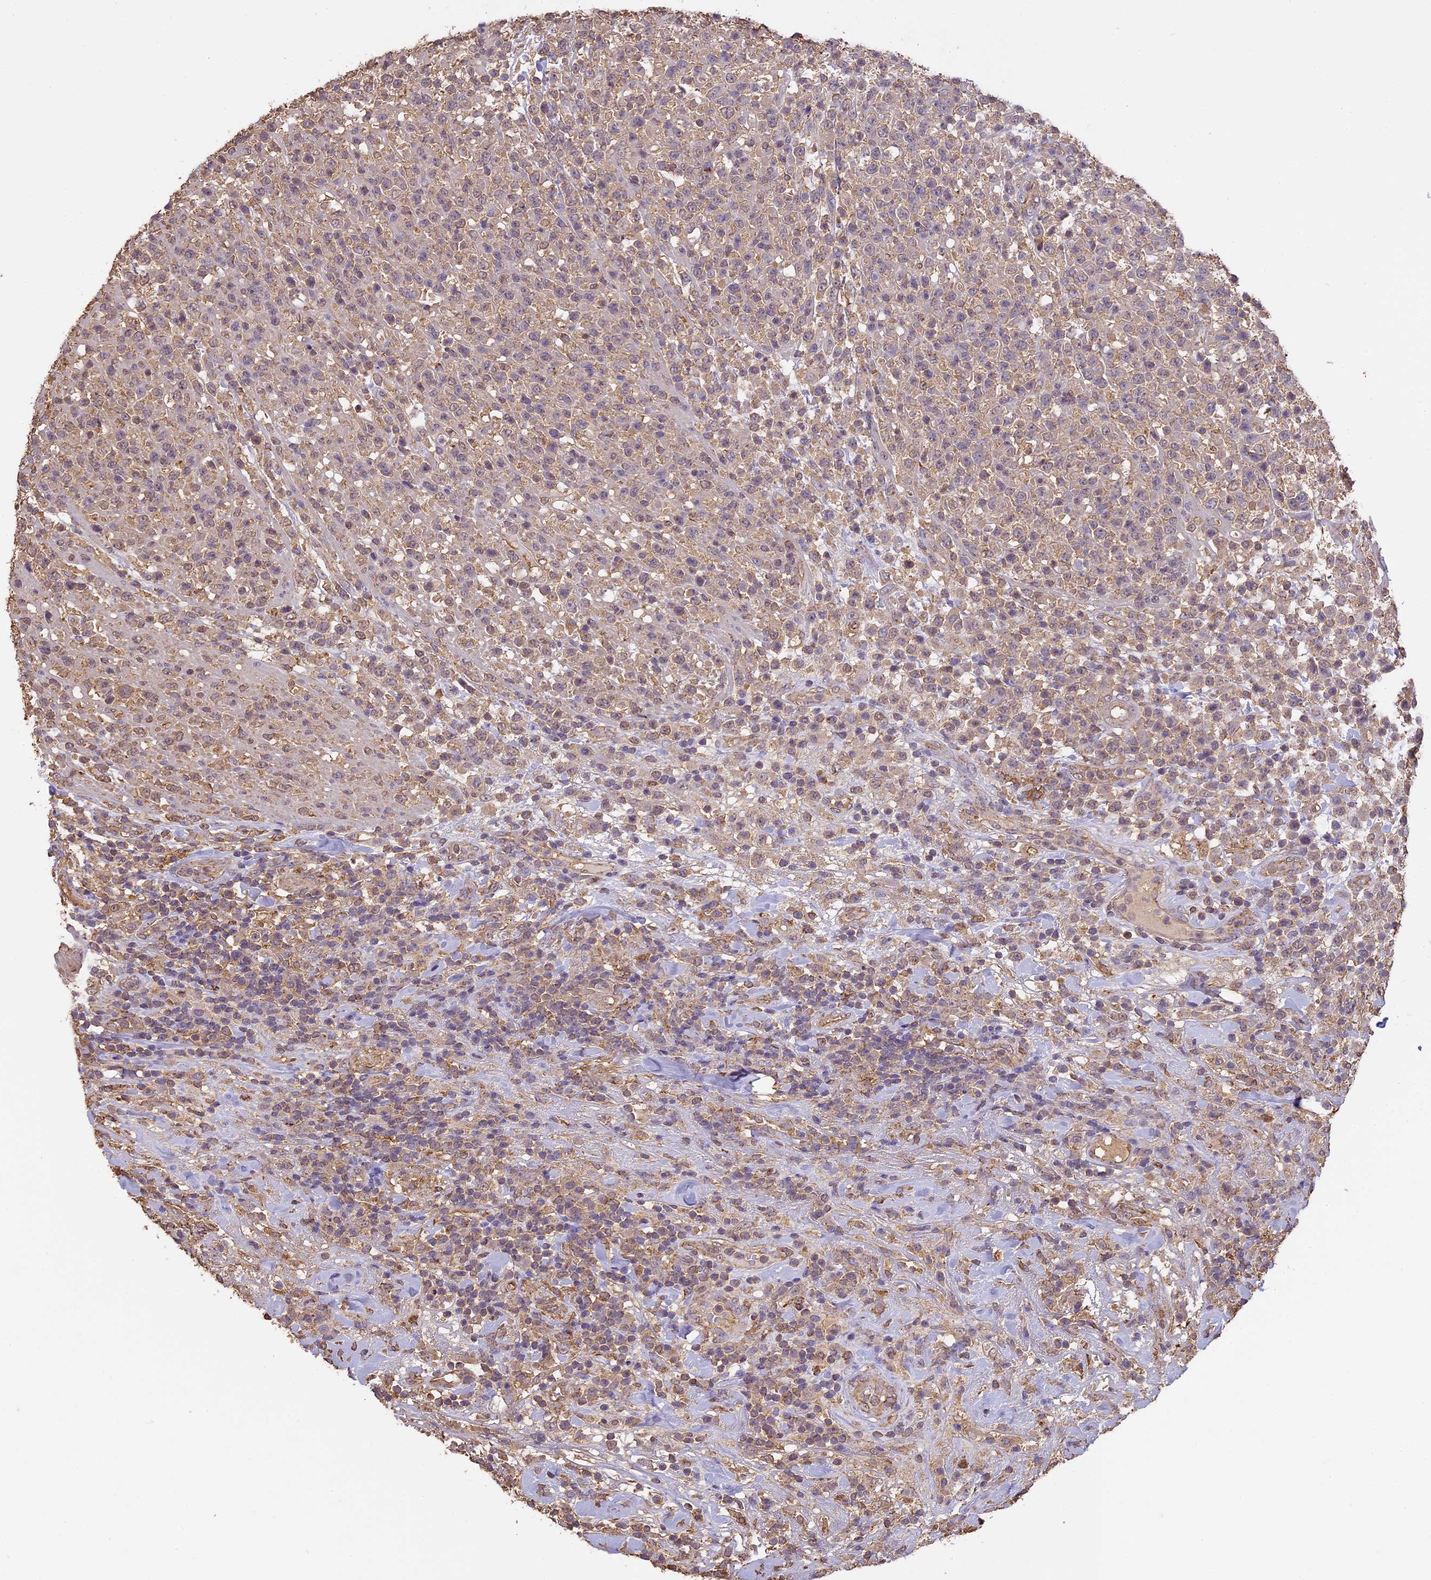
{"staining": {"intensity": "weak", "quantity": "<25%", "location": "cytoplasmic/membranous"}, "tissue": "lymphoma", "cell_type": "Tumor cells", "image_type": "cancer", "snomed": [{"axis": "morphology", "description": "Malignant lymphoma, non-Hodgkin's type, High grade"}, {"axis": "topography", "description": "Colon"}], "caption": "Immunohistochemistry photomicrograph of lymphoma stained for a protein (brown), which shows no staining in tumor cells.", "gene": "ARHGAP19", "patient": {"sex": "female", "age": 53}}